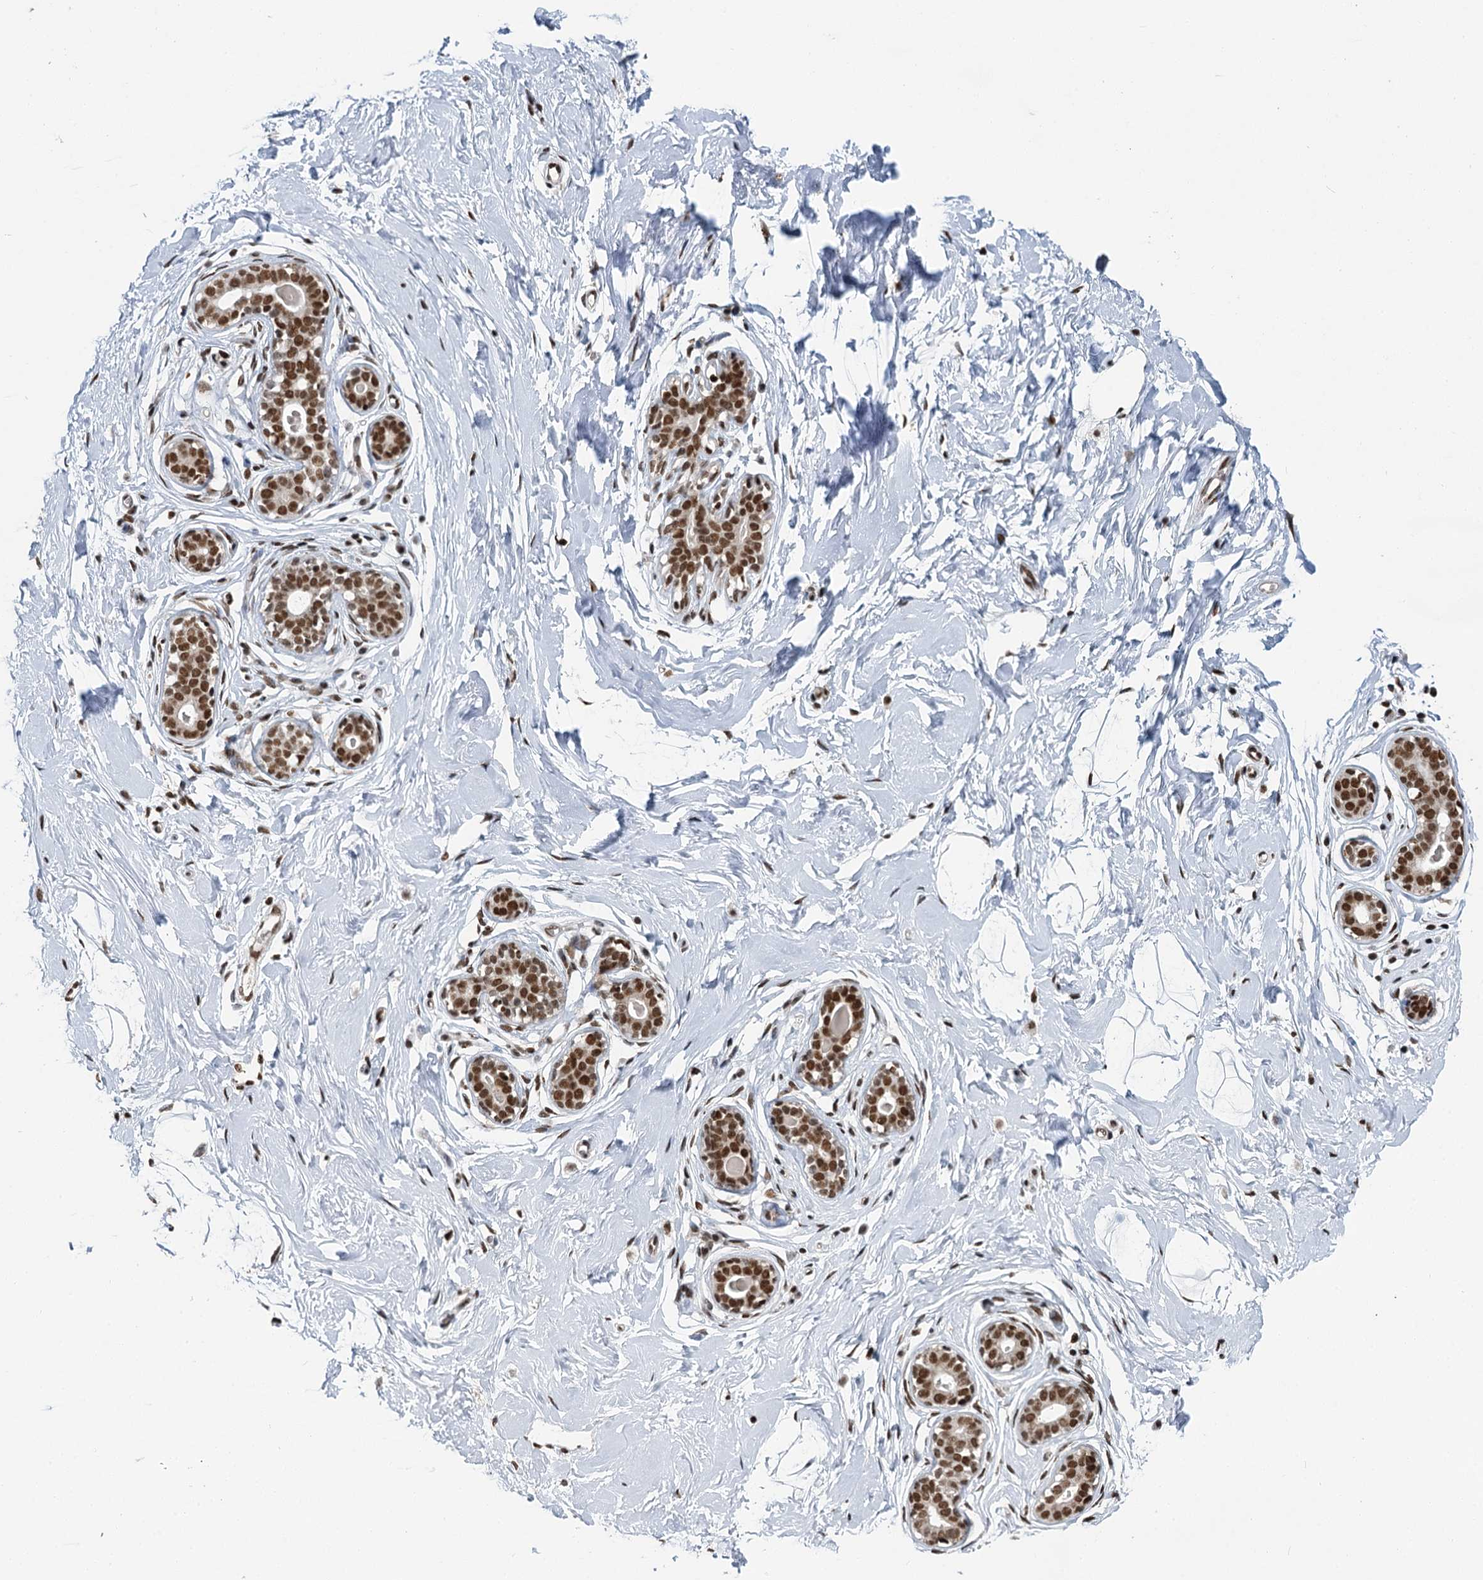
{"staining": {"intensity": "strong", "quantity": ">75%", "location": "nuclear"}, "tissue": "breast", "cell_type": "Adipocytes", "image_type": "normal", "snomed": [{"axis": "morphology", "description": "Normal tissue, NOS"}, {"axis": "morphology", "description": "Adenoma, NOS"}, {"axis": "topography", "description": "Breast"}], "caption": "Protein staining of normal breast demonstrates strong nuclear staining in about >75% of adipocytes. (IHC, brightfield microscopy, high magnification).", "gene": "PPHLN1", "patient": {"sex": "female", "age": 23}}